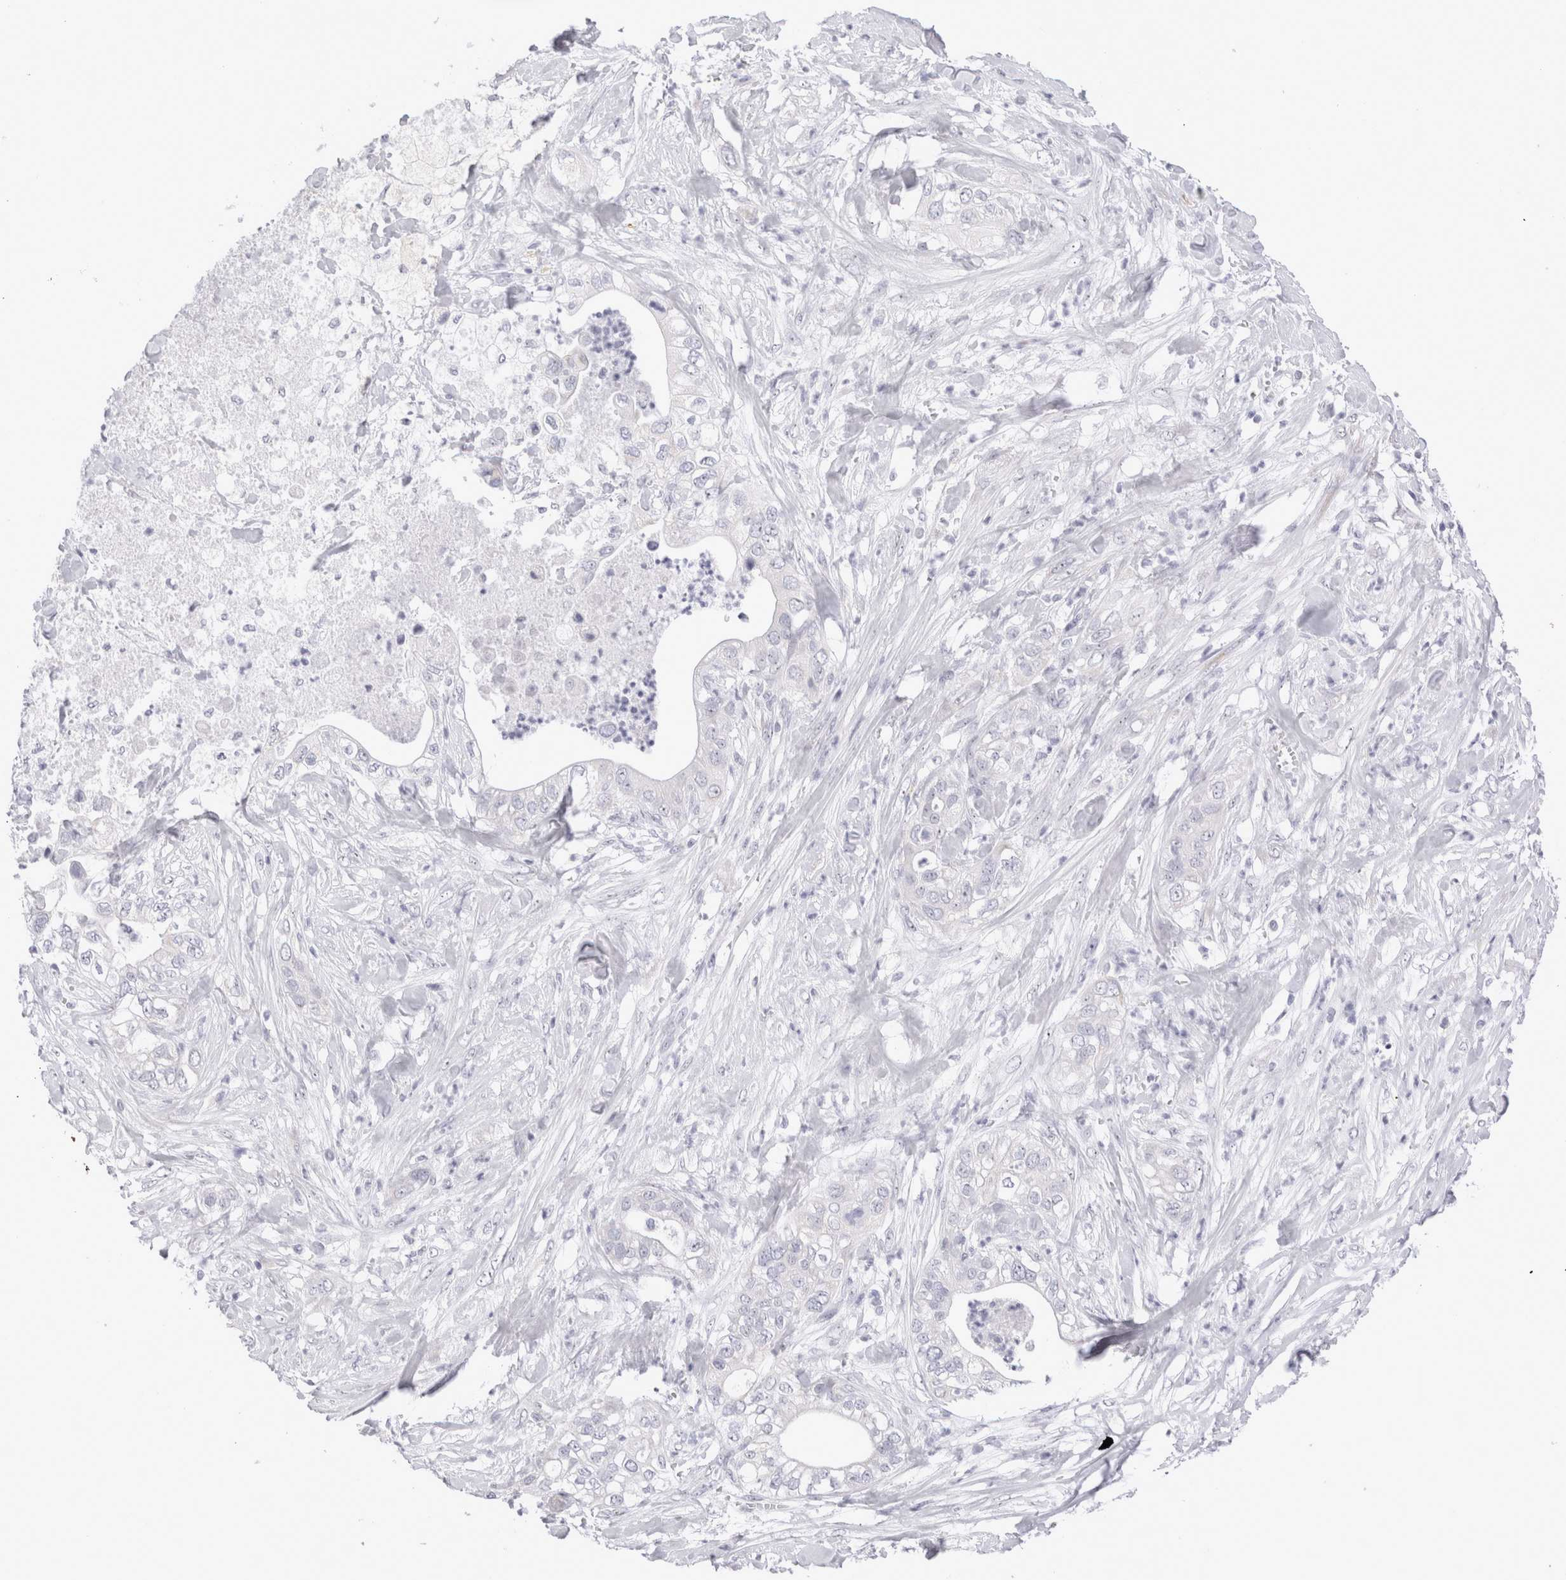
{"staining": {"intensity": "negative", "quantity": "none", "location": "none"}, "tissue": "pancreatic cancer", "cell_type": "Tumor cells", "image_type": "cancer", "snomed": [{"axis": "morphology", "description": "Adenocarcinoma, NOS"}, {"axis": "topography", "description": "Pancreas"}], "caption": "Immunohistochemistry (IHC) histopathology image of neoplastic tissue: human pancreatic cancer stained with DAB exhibits no significant protein positivity in tumor cells.", "gene": "MUC15", "patient": {"sex": "female", "age": 78}}